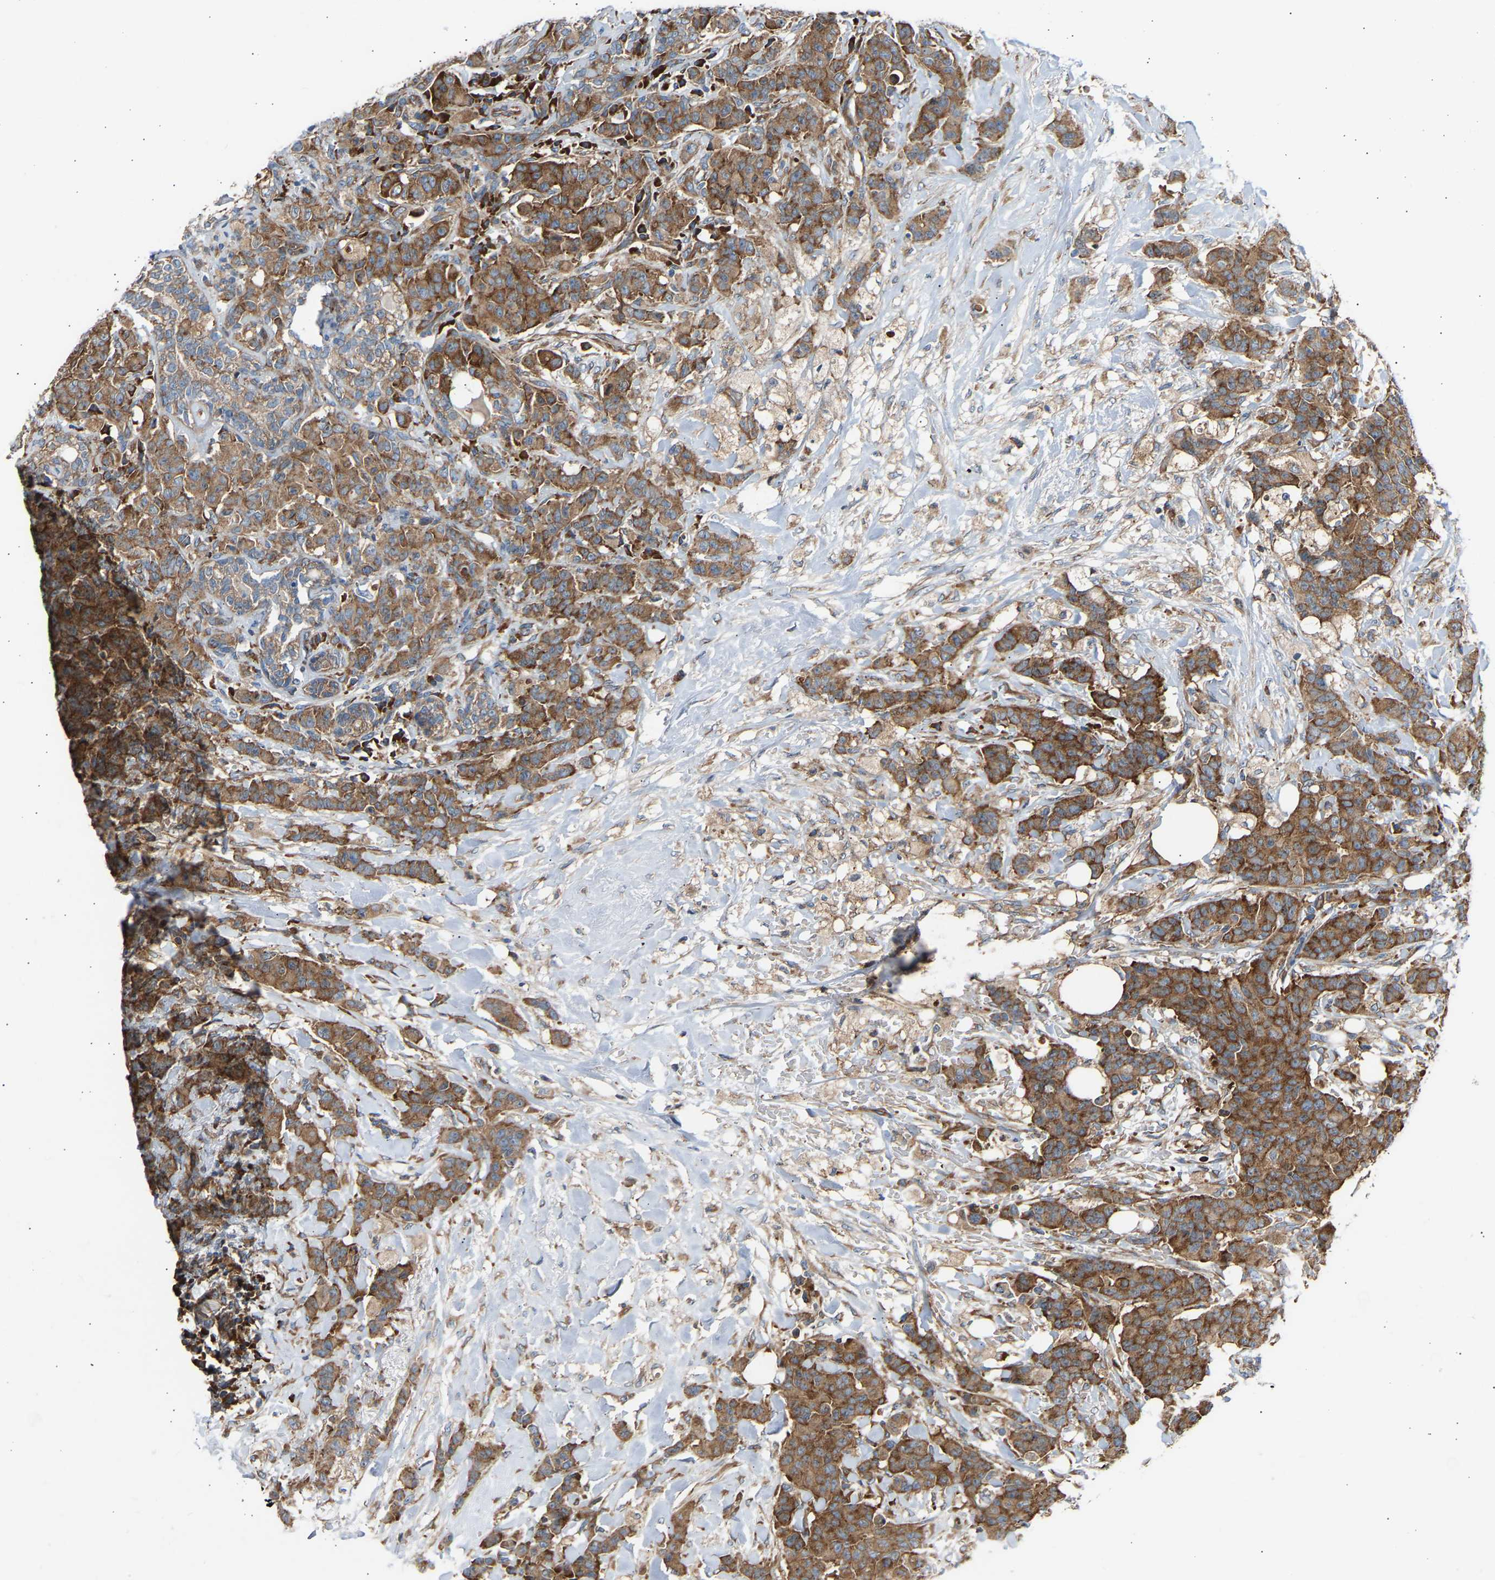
{"staining": {"intensity": "moderate", "quantity": ">75%", "location": "cytoplasmic/membranous"}, "tissue": "breast cancer", "cell_type": "Tumor cells", "image_type": "cancer", "snomed": [{"axis": "morphology", "description": "Normal tissue, NOS"}, {"axis": "morphology", "description": "Duct carcinoma"}, {"axis": "topography", "description": "Breast"}], "caption": "This is an image of IHC staining of breast cancer, which shows moderate expression in the cytoplasmic/membranous of tumor cells.", "gene": "GCN1", "patient": {"sex": "female", "age": 40}}